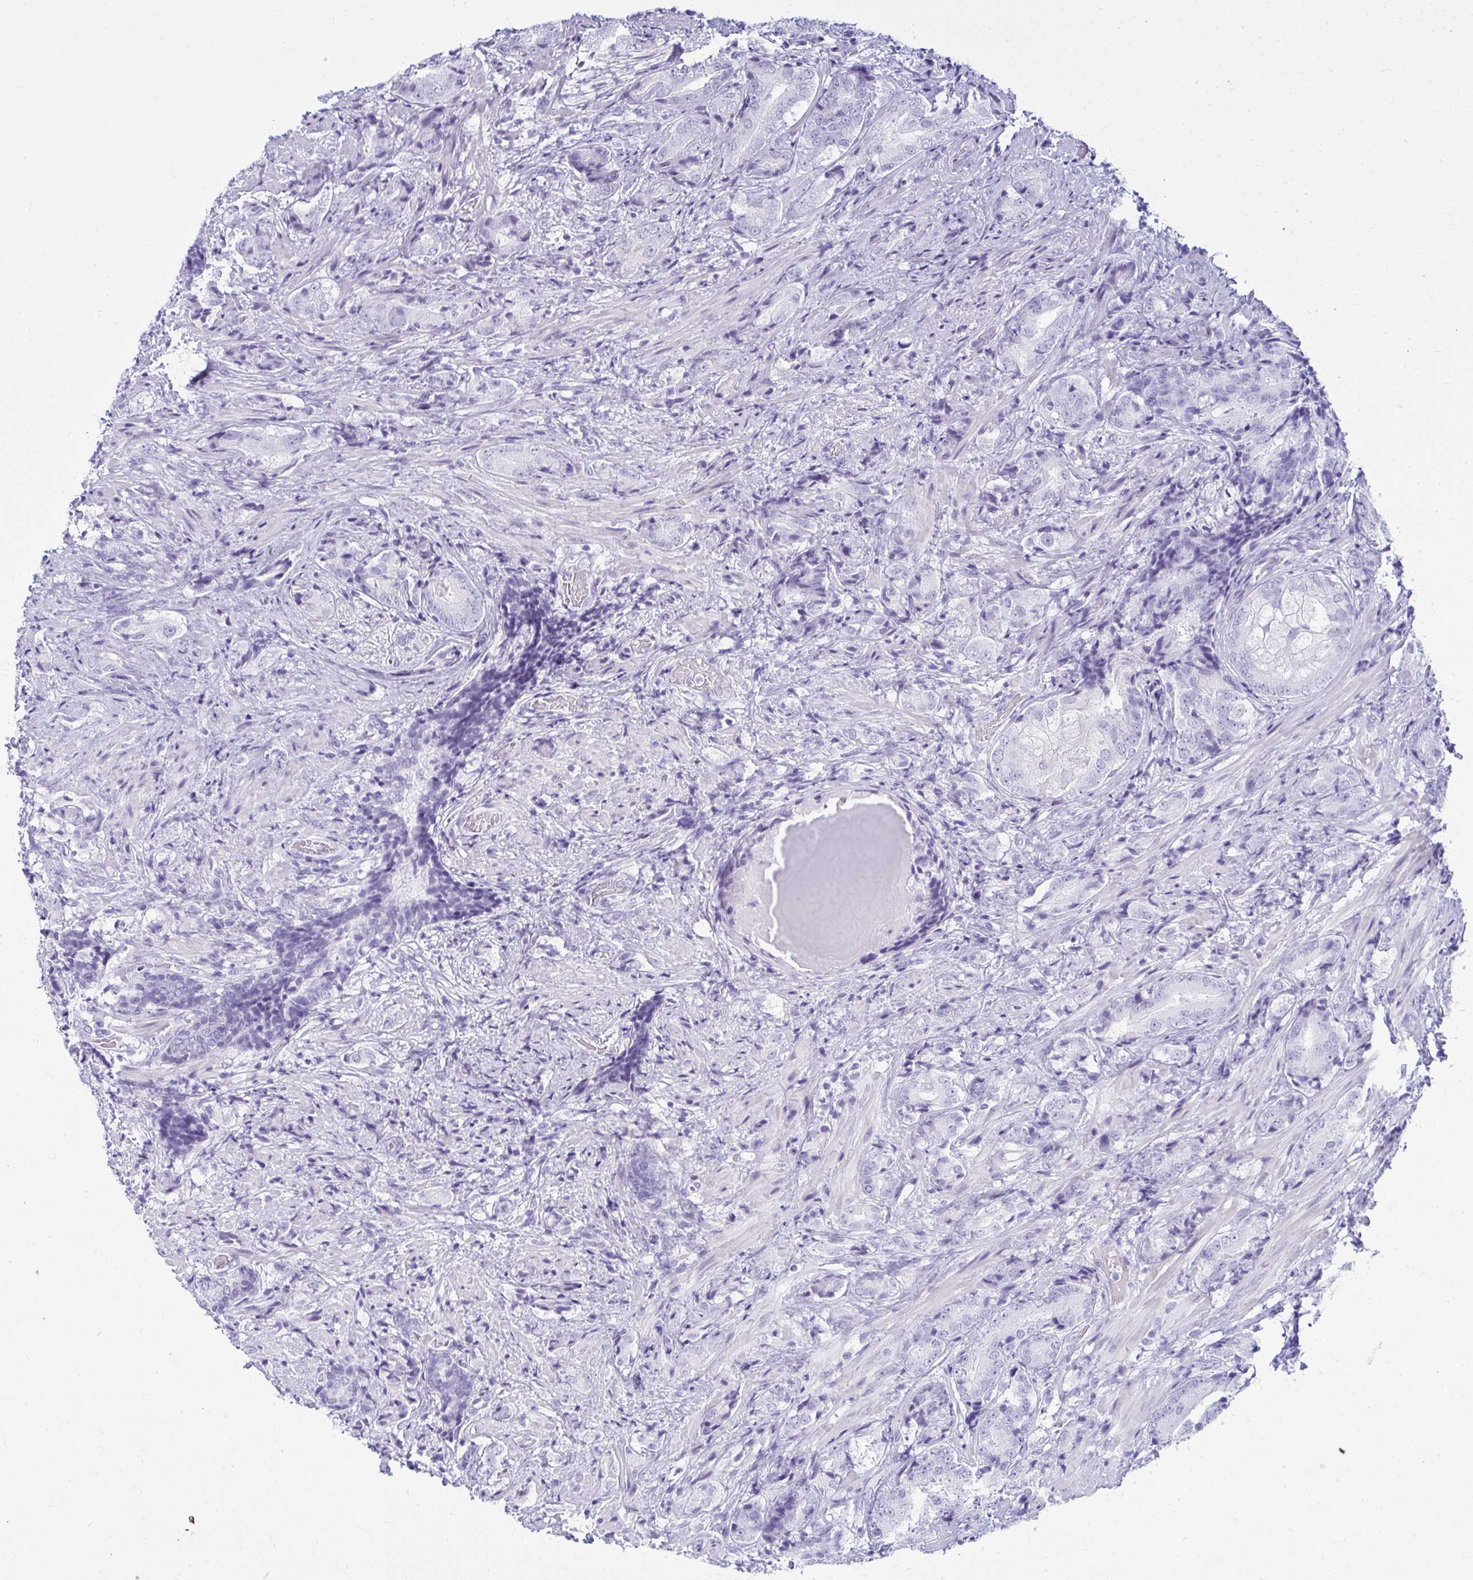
{"staining": {"intensity": "negative", "quantity": "none", "location": "none"}, "tissue": "prostate cancer", "cell_type": "Tumor cells", "image_type": "cancer", "snomed": [{"axis": "morphology", "description": "Adenocarcinoma, High grade"}, {"axis": "topography", "description": "Prostate"}], "caption": "Prostate cancer was stained to show a protein in brown. There is no significant staining in tumor cells. (IHC, brightfield microscopy, high magnification).", "gene": "CLGN", "patient": {"sex": "male", "age": 62}}